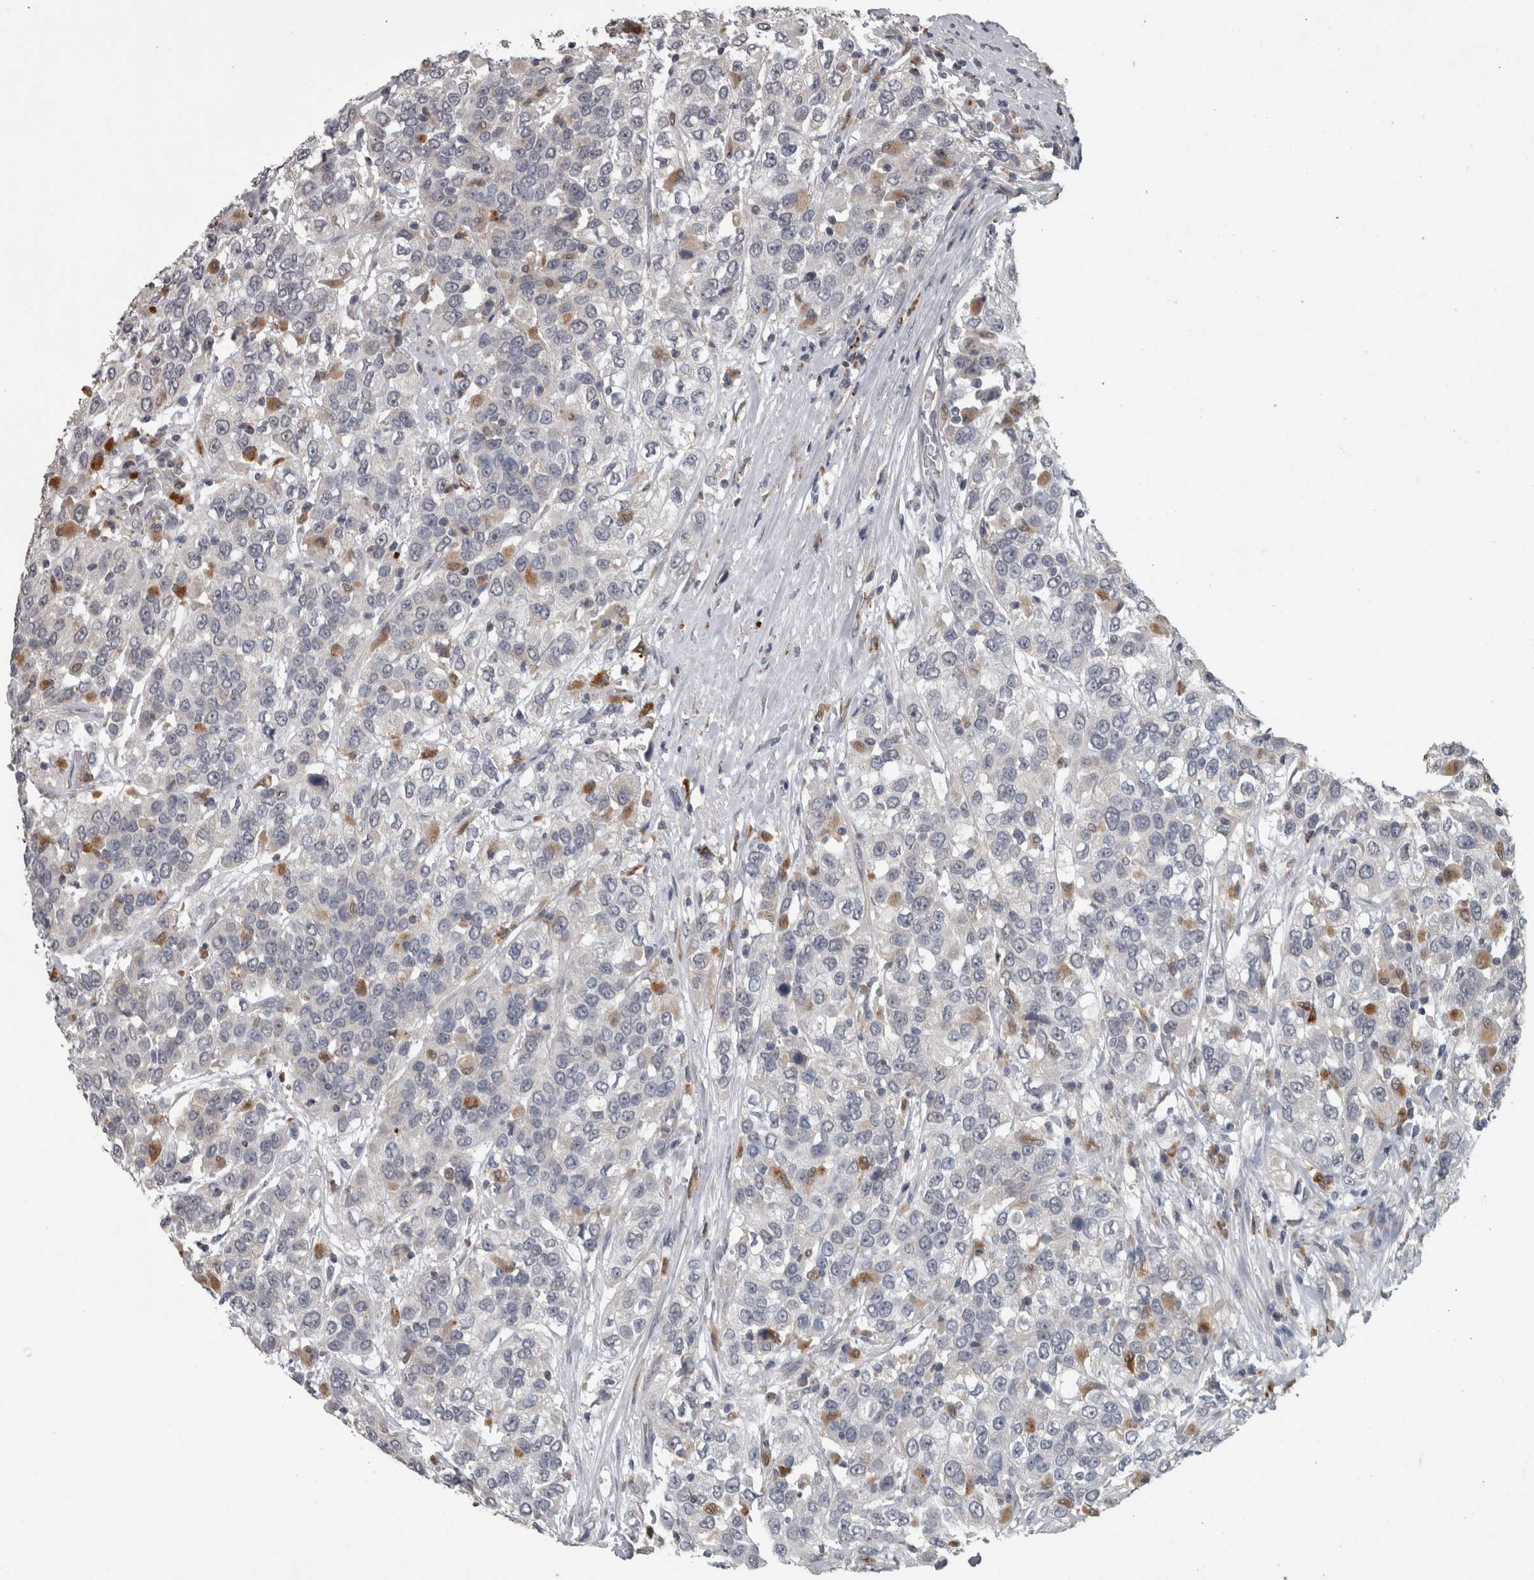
{"staining": {"intensity": "negative", "quantity": "none", "location": "none"}, "tissue": "urothelial cancer", "cell_type": "Tumor cells", "image_type": "cancer", "snomed": [{"axis": "morphology", "description": "Urothelial carcinoma, High grade"}, {"axis": "topography", "description": "Urinary bladder"}], "caption": "Immunohistochemistry (IHC) image of high-grade urothelial carcinoma stained for a protein (brown), which reveals no positivity in tumor cells. (DAB (3,3'-diaminobenzidine) IHC visualized using brightfield microscopy, high magnification).", "gene": "NAAA", "patient": {"sex": "female", "age": 80}}